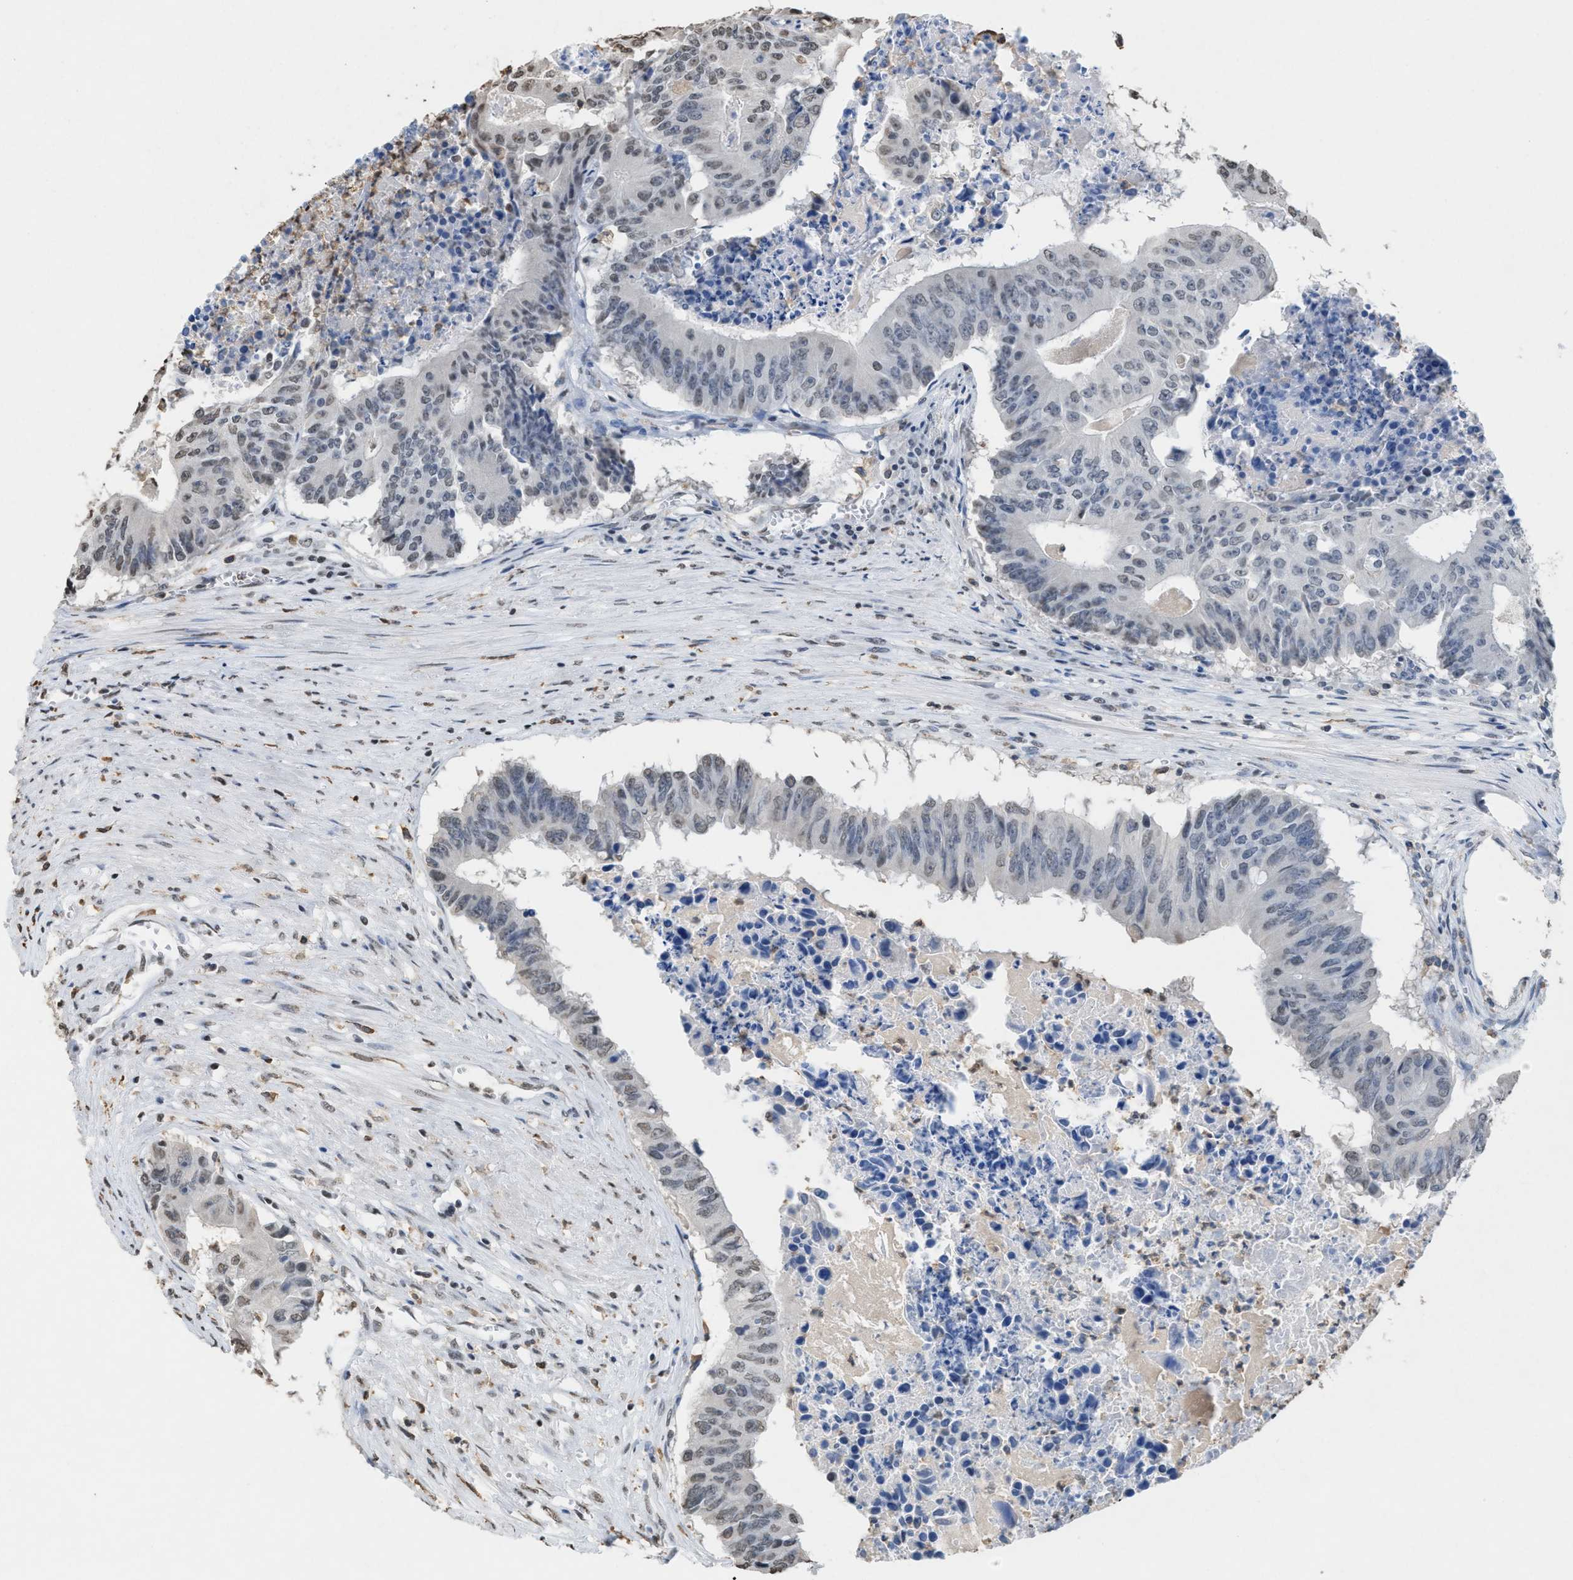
{"staining": {"intensity": "weak", "quantity": "25%-75%", "location": "nuclear"}, "tissue": "colorectal cancer", "cell_type": "Tumor cells", "image_type": "cancer", "snomed": [{"axis": "morphology", "description": "Adenocarcinoma, NOS"}, {"axis": "topography", "description": "Colon"}], "caption": "Immunohistochemical staining of human colorectal cancer reveals low levels of weak nuclear staining in approximately 25%-75% of tumor cells.", "gene": "NUP88", "patient": {"sex": "male", "age": 87}}